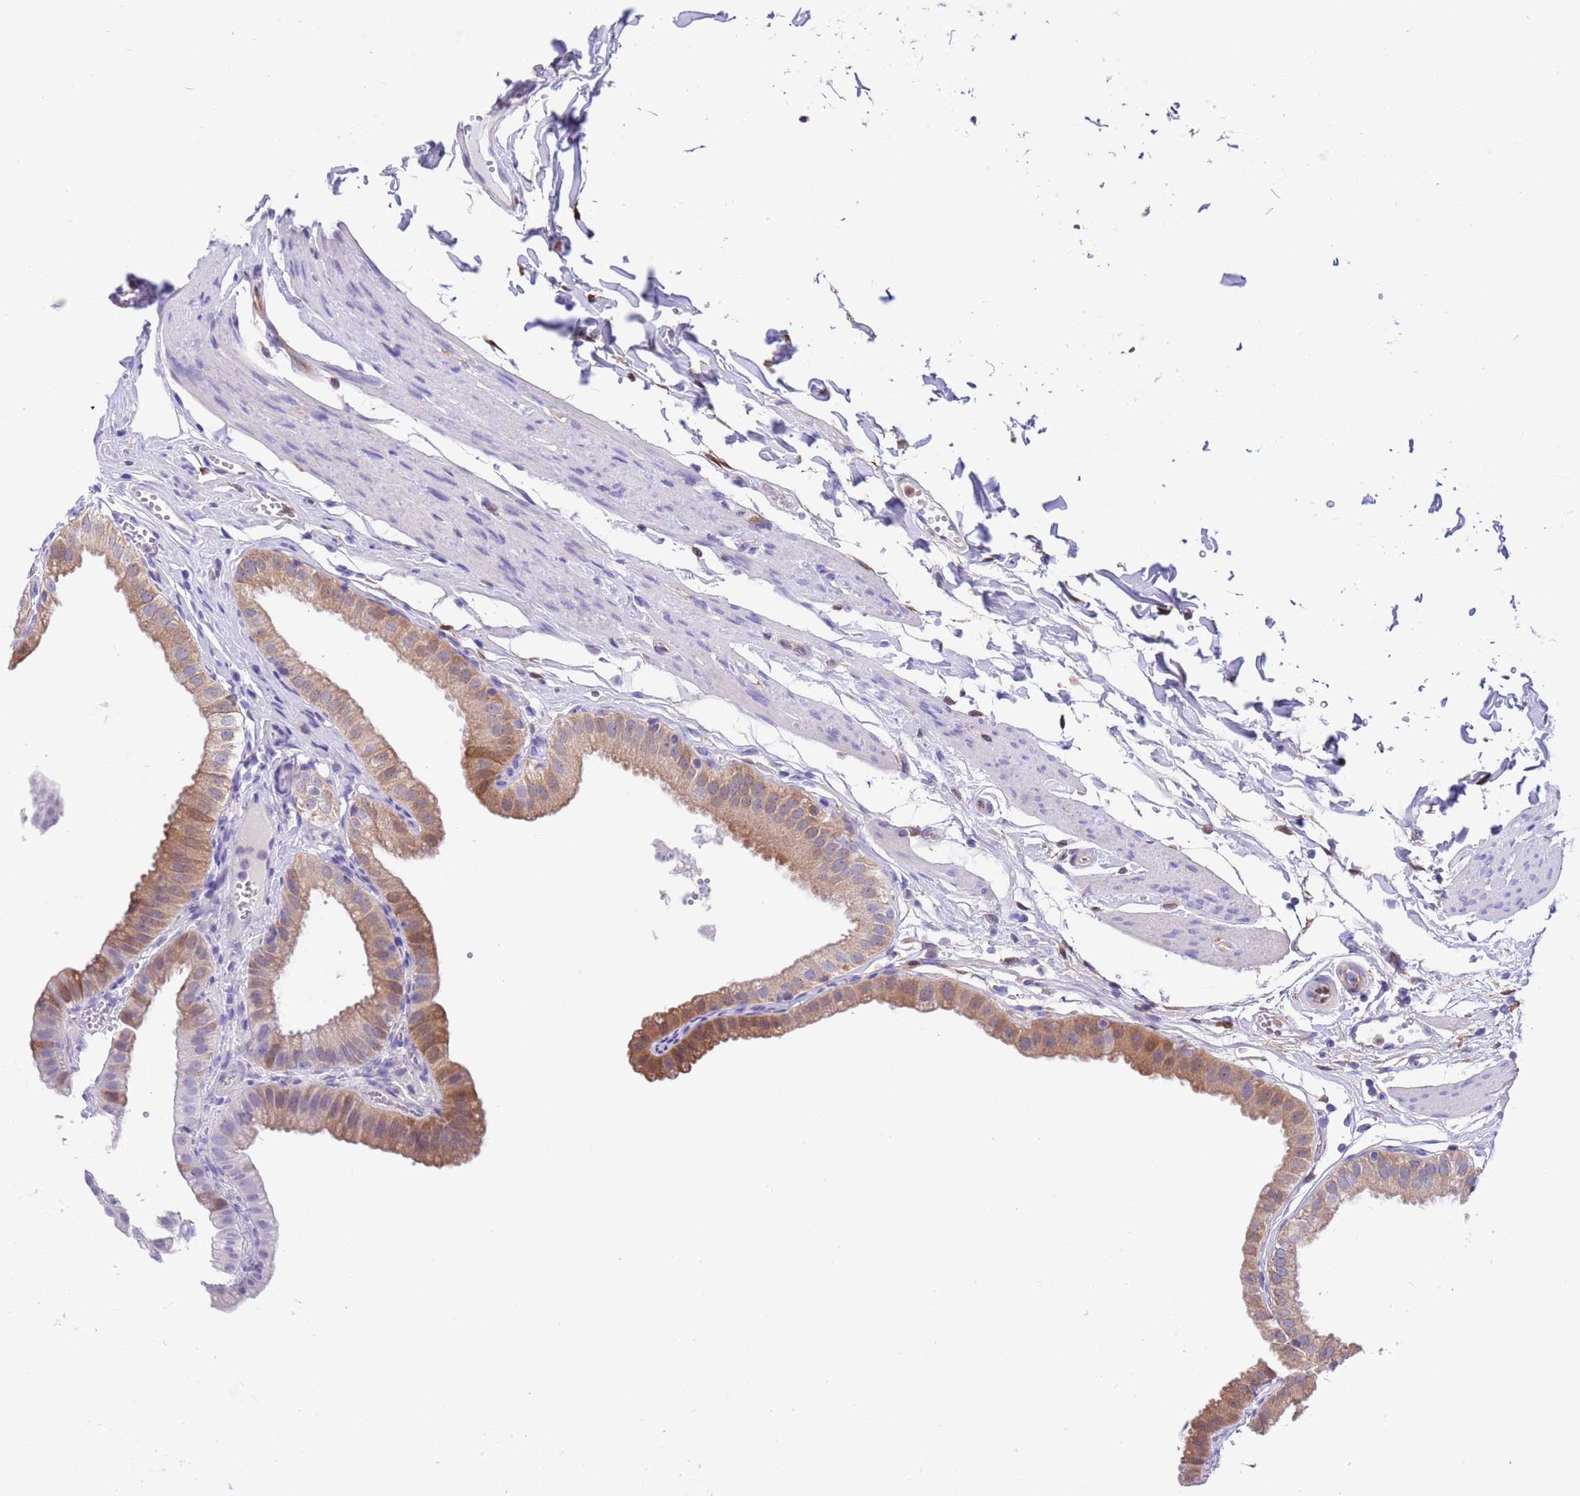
{"staining": {"intensity": "moderate", "quantity": "25%-75%", "location": "cytoplasmic/membranous"}, "tissue": "gallbladder", "cell_type": "Glandular cells", "image_type": "normal", "snomed": [{"axis": "morphology", "description": "Normal tissue, NOS"}, {"axis": "topography", "description": "Gallbladder"}], "caption": "A medium amount of moderate cytoplasmic/membranous expression is appreciated in approximately 25%-75% of glandular cells in benign gallbladder. The staining is performed using DAB (3,3'-diaminobenzidine) brown chromogen to label protein expression. The nuclei are counter-stained blue using hematoxylin.", "gene": "C6orf47", "patient": {"sex": "female", "age": 61}}